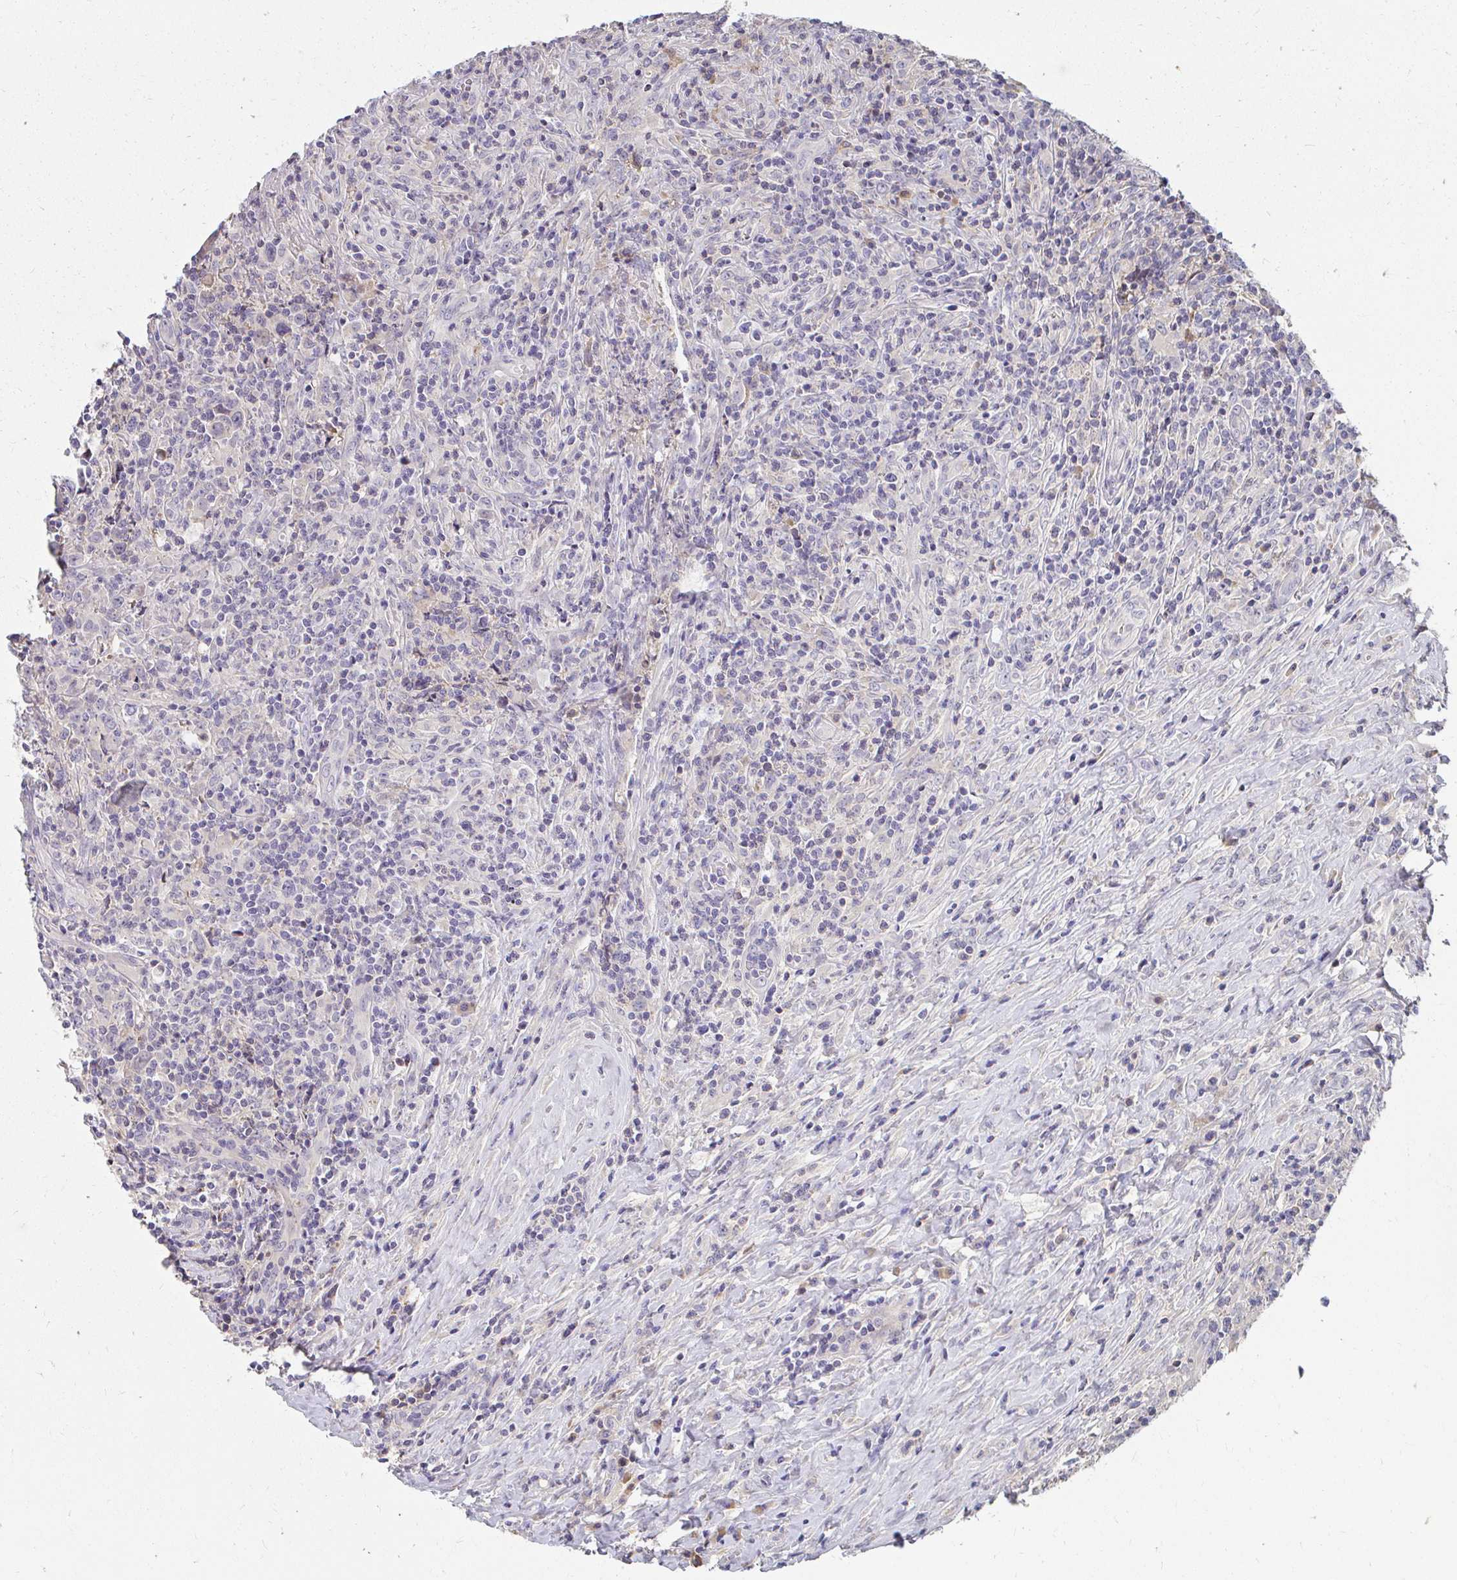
{"staining": {"intensity": "negative", "quantity": "none", "location": "none"}, "tissue": "lymphoma", "cell_type": "Tumor cells", "image_type": "cancer", "snomed": [{"axis": "morphology", "description": "Hodgkin's disease, NOS"}, {"axis": "topography", "description": "Lymph node"}], "caption": "Tumor cells are negative for brown protein staining in lymphoma.", "gene": "LOXL4", "patient": {"sex": "female", "age": 18}}